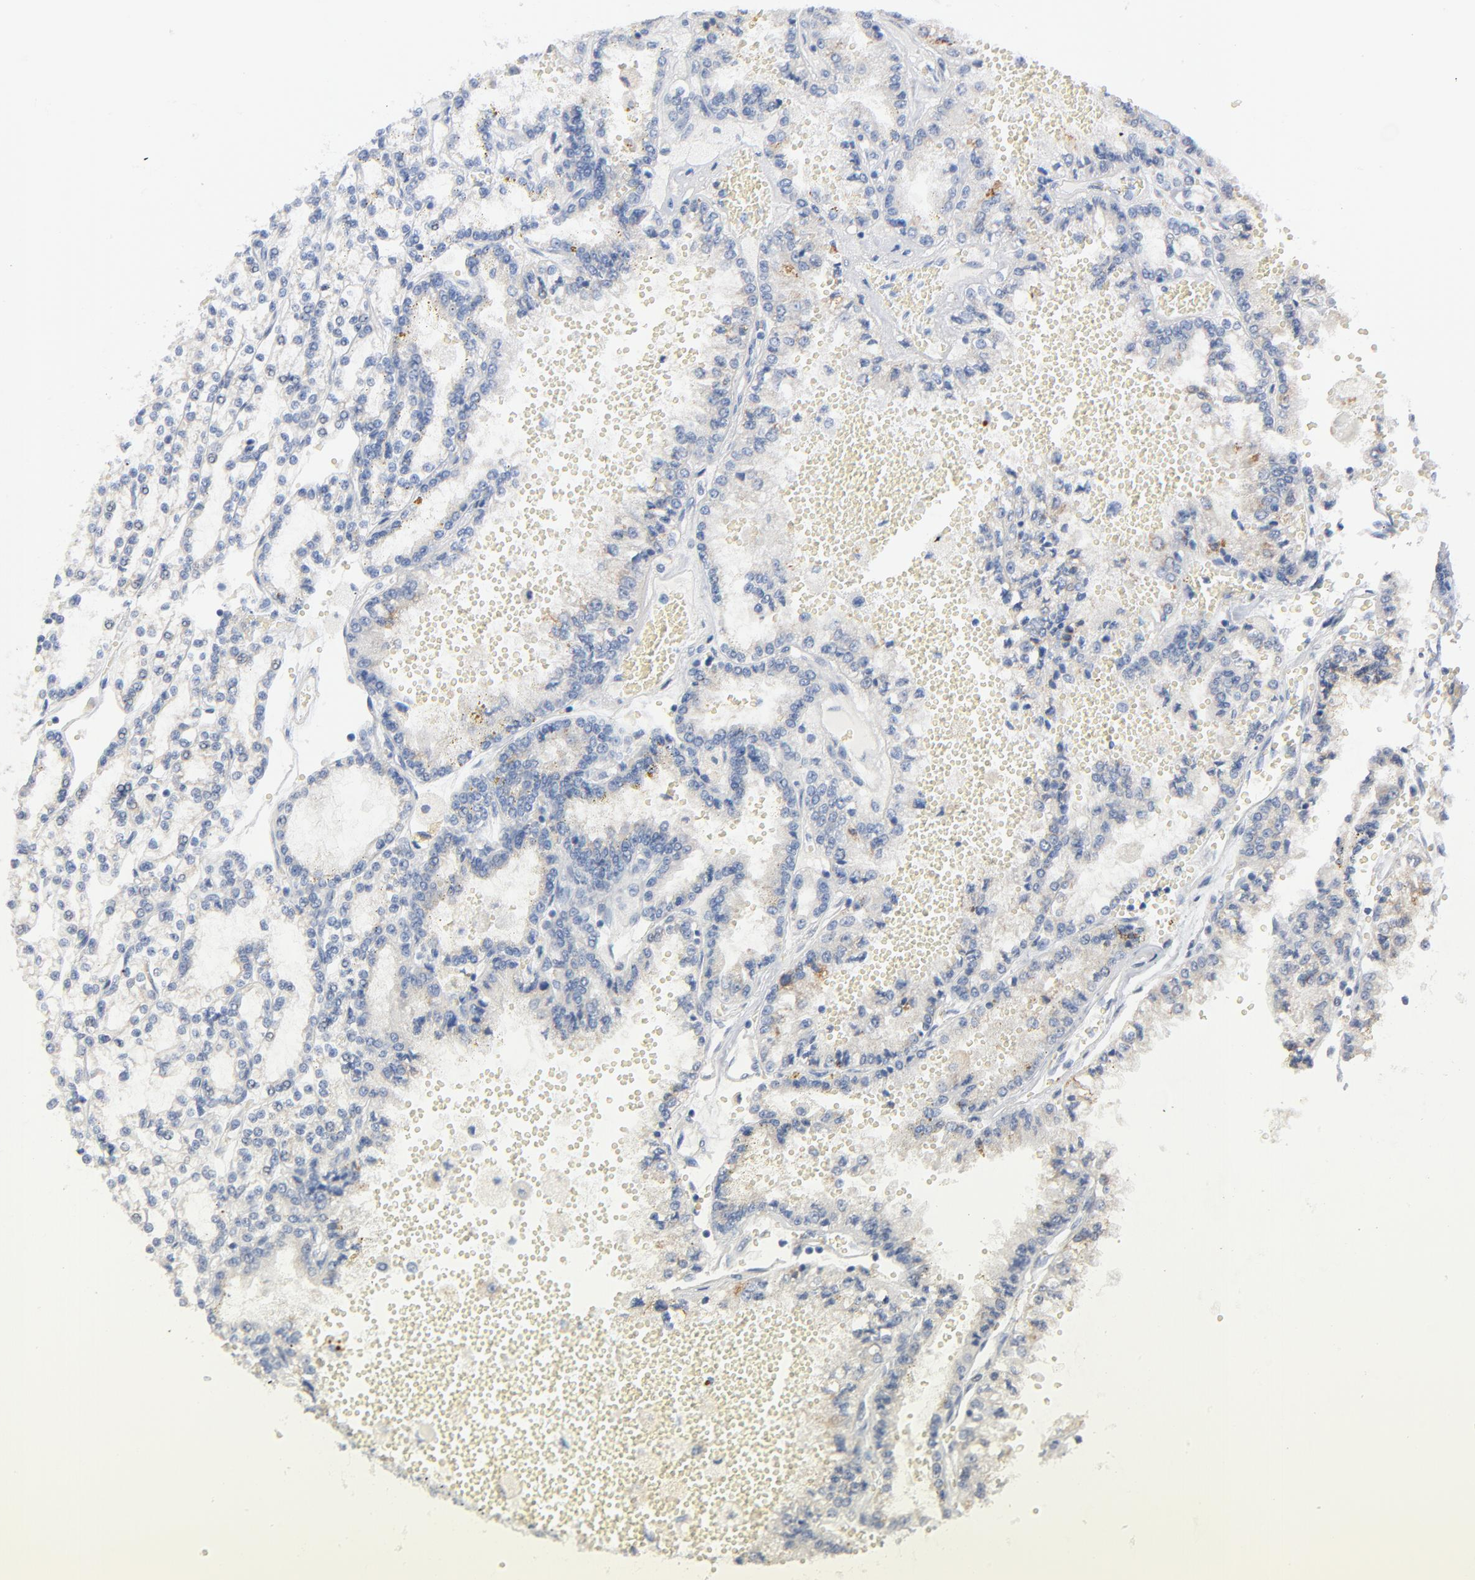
{"staining": {"intensity": "negative", "quantity": "none", "location": "none"}, "tissue": "renal cancer", "cell_type": "Tumor cells", "image_type": "cancer", "snomed": [{"axis": "morphology", "description": "Adenocarcinoma, NOS"}, {"axis": "topography", "description": "Kidney"}], "caption": "There is no significant staining in tumor cells of renal cancer.", "gene": "IFT43", "patient": {"sex": "female", "age": 56}}